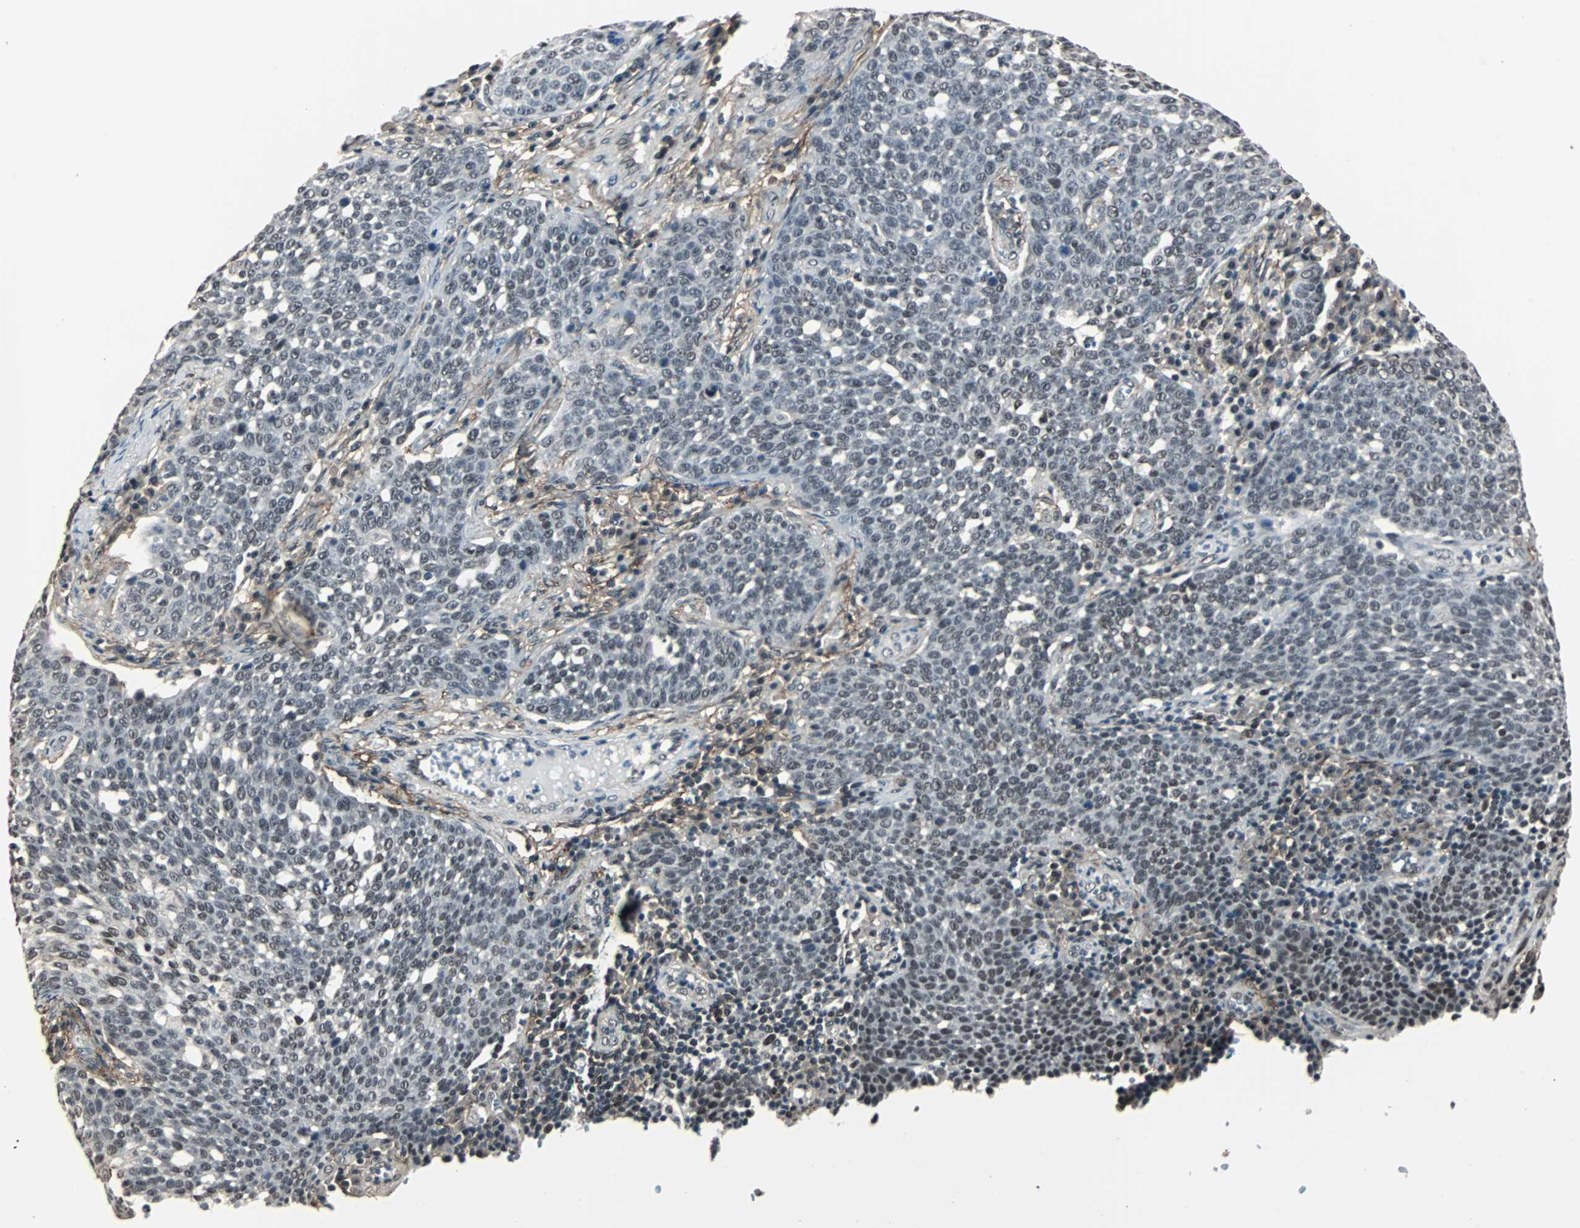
{"staining": {"intensity": "negative", "quantity": "none", "location": "none"}, "tissue": "cervical cancer", "cell_type": "Tumor cells", "image_type": "cancer", "snomed": [{"axis": "morphology", "description": "Squamous cell carcinoma, NOS"}, {"axis": "topography", "description": "Cervix"}], "caption": "Tumor cells are negative for protein expression in human cervical cancer (squamous cell carcinoma). The staining was performed using DAB (3,3'-diaminobenzidine) to visualize the protein expression in brown, while the nuclei were stained in blue with hematoxylin (Magnification: 20x).", "gene": "MKX", "patient": {"sex": "female", "age": 34}}